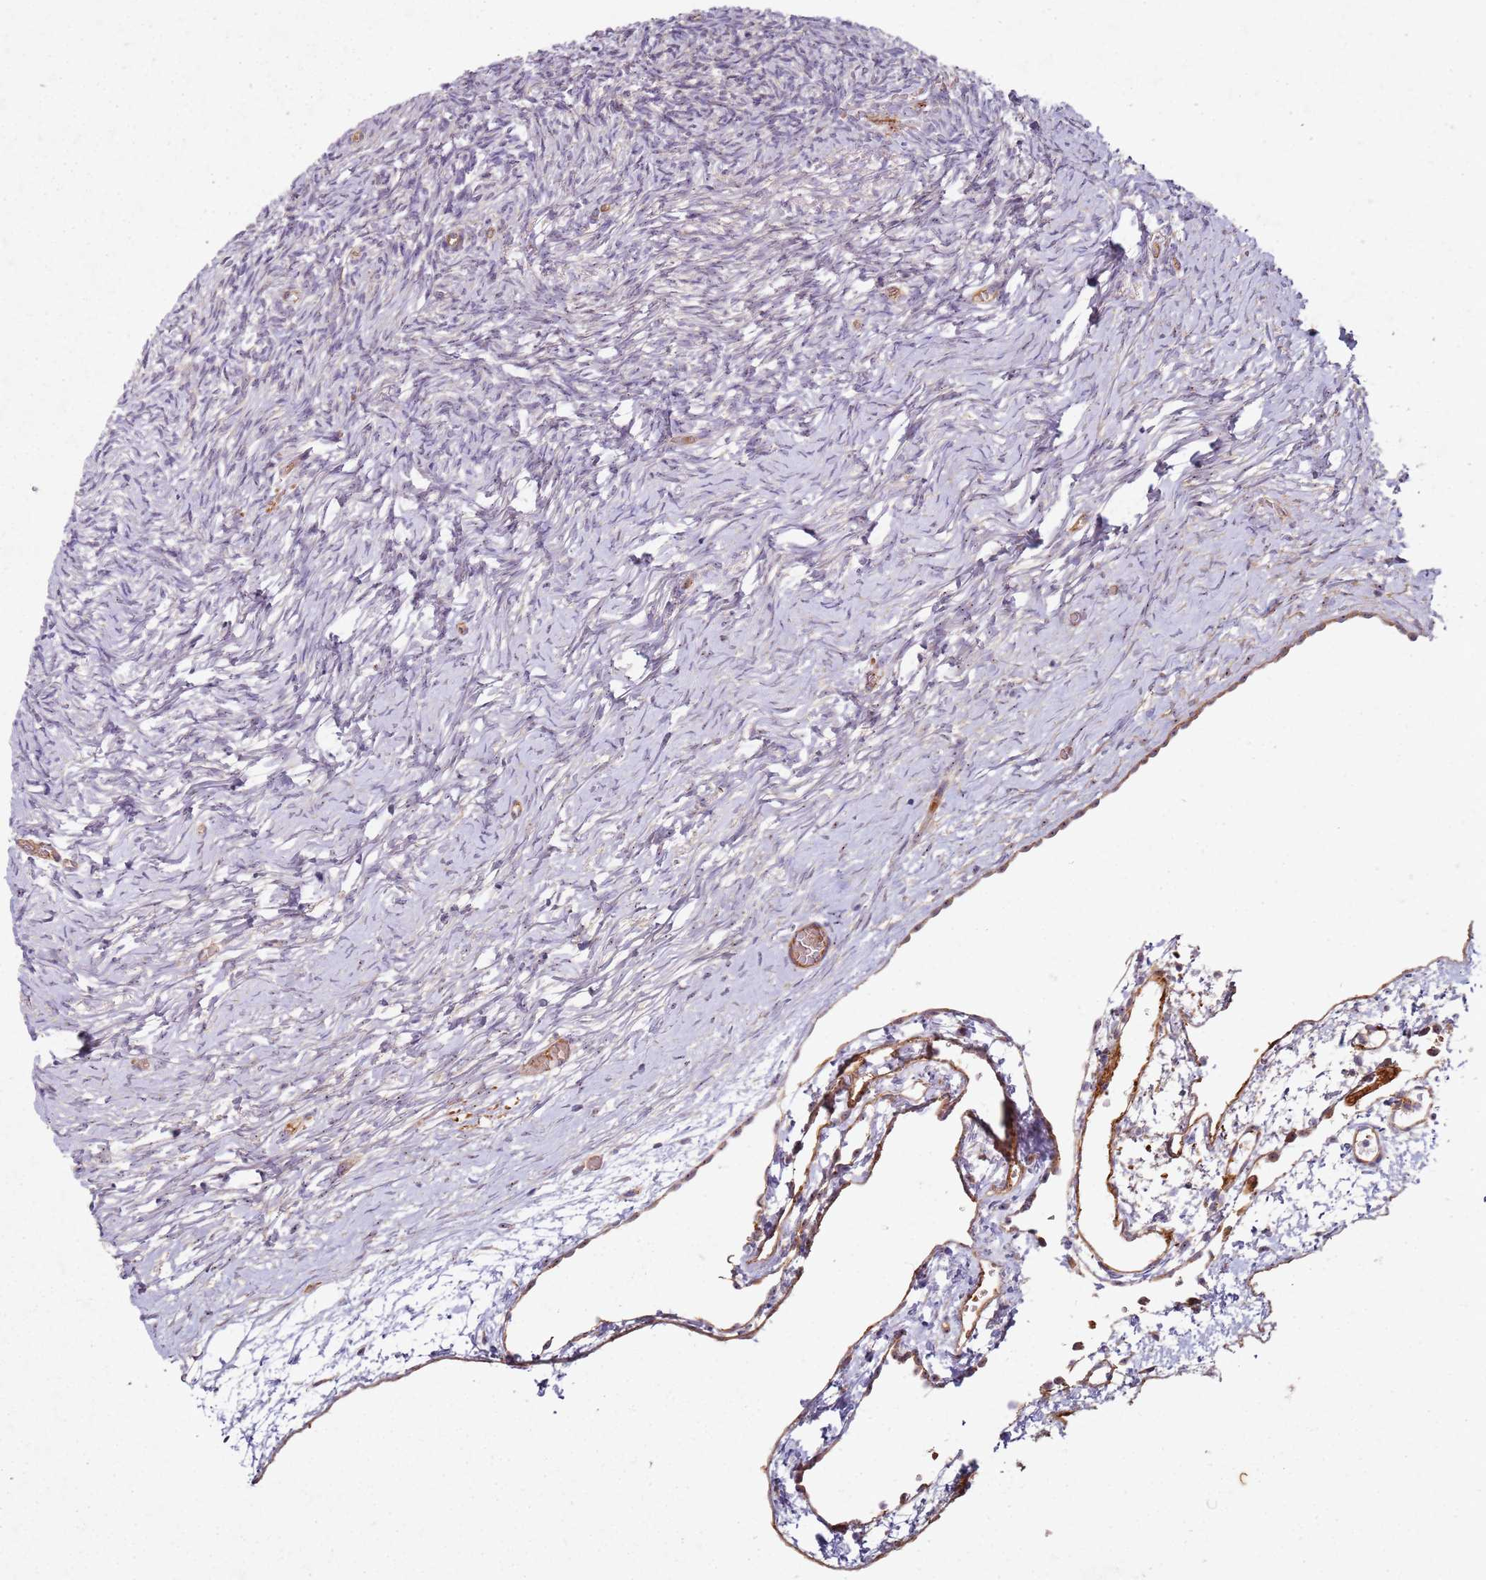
{"staining": {"intensity": "negative", "quantity": "none", "location": "none"}, "tissue": "ovary", "cell_type": "Ovarian stroma cells", "image_type": "normal", "snomed": [{"axis": "morphology", "description": "Normal tissue, NOS"}, {"axis": "topography", "description": "Ovary"}], "caption": "DAB immunohistochemical staining of benign human ovary displays no significant positivity in ovarian stroma cells. (Brightfield microscopy of DAB (3,3'-diaminobenzidine) IHC at high magnification).", "gene": "C2CD4B", "patient": {"sex": "female", "age": 39}}